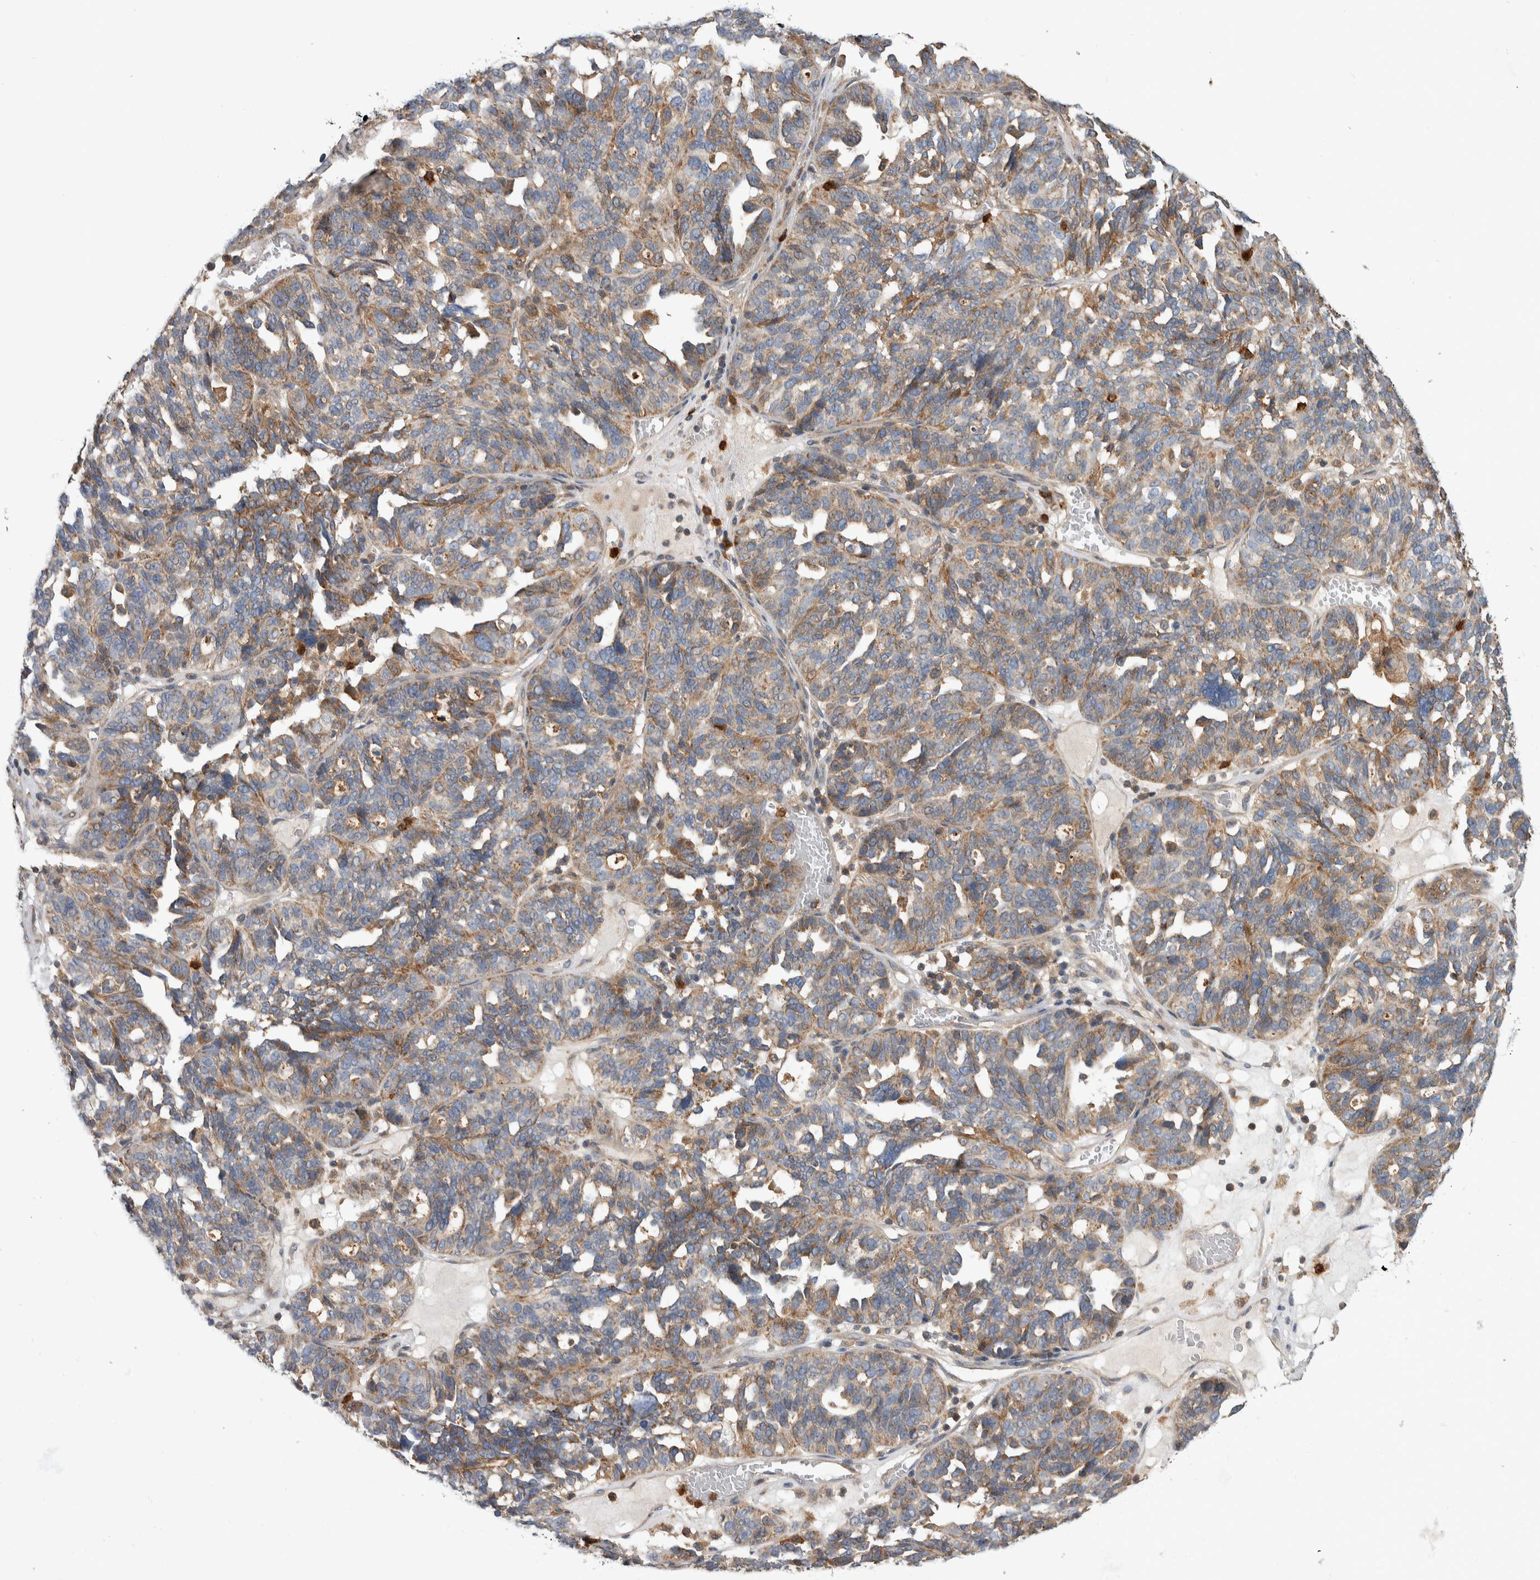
{"staining": {"intensity": "weak", "quantity": "25%-75%", "location": "cytoplasmic/membranous"}, "tissue": "ovarian cancer", "cell_type": "Tumor cells", "image_type": "cancer", "snomed": [{"axis": "morphology", "description": "Cystadenocarcinoma, serous, NOS"}, {"axis": "topography", "description": "Ovary"}], "caption": "Immunohistochemical staining of ovarian cancer displays low levels of weak cytoplasmic/membranous expression in approximately 25%-75% of tumor cells. The staining was performed using DAB, with brown indicating positive protein expression. Nuclei are stained blue with hematoxylin.", "gene": "SDCBP", "patient": {"sex": "female", "age": 59}}